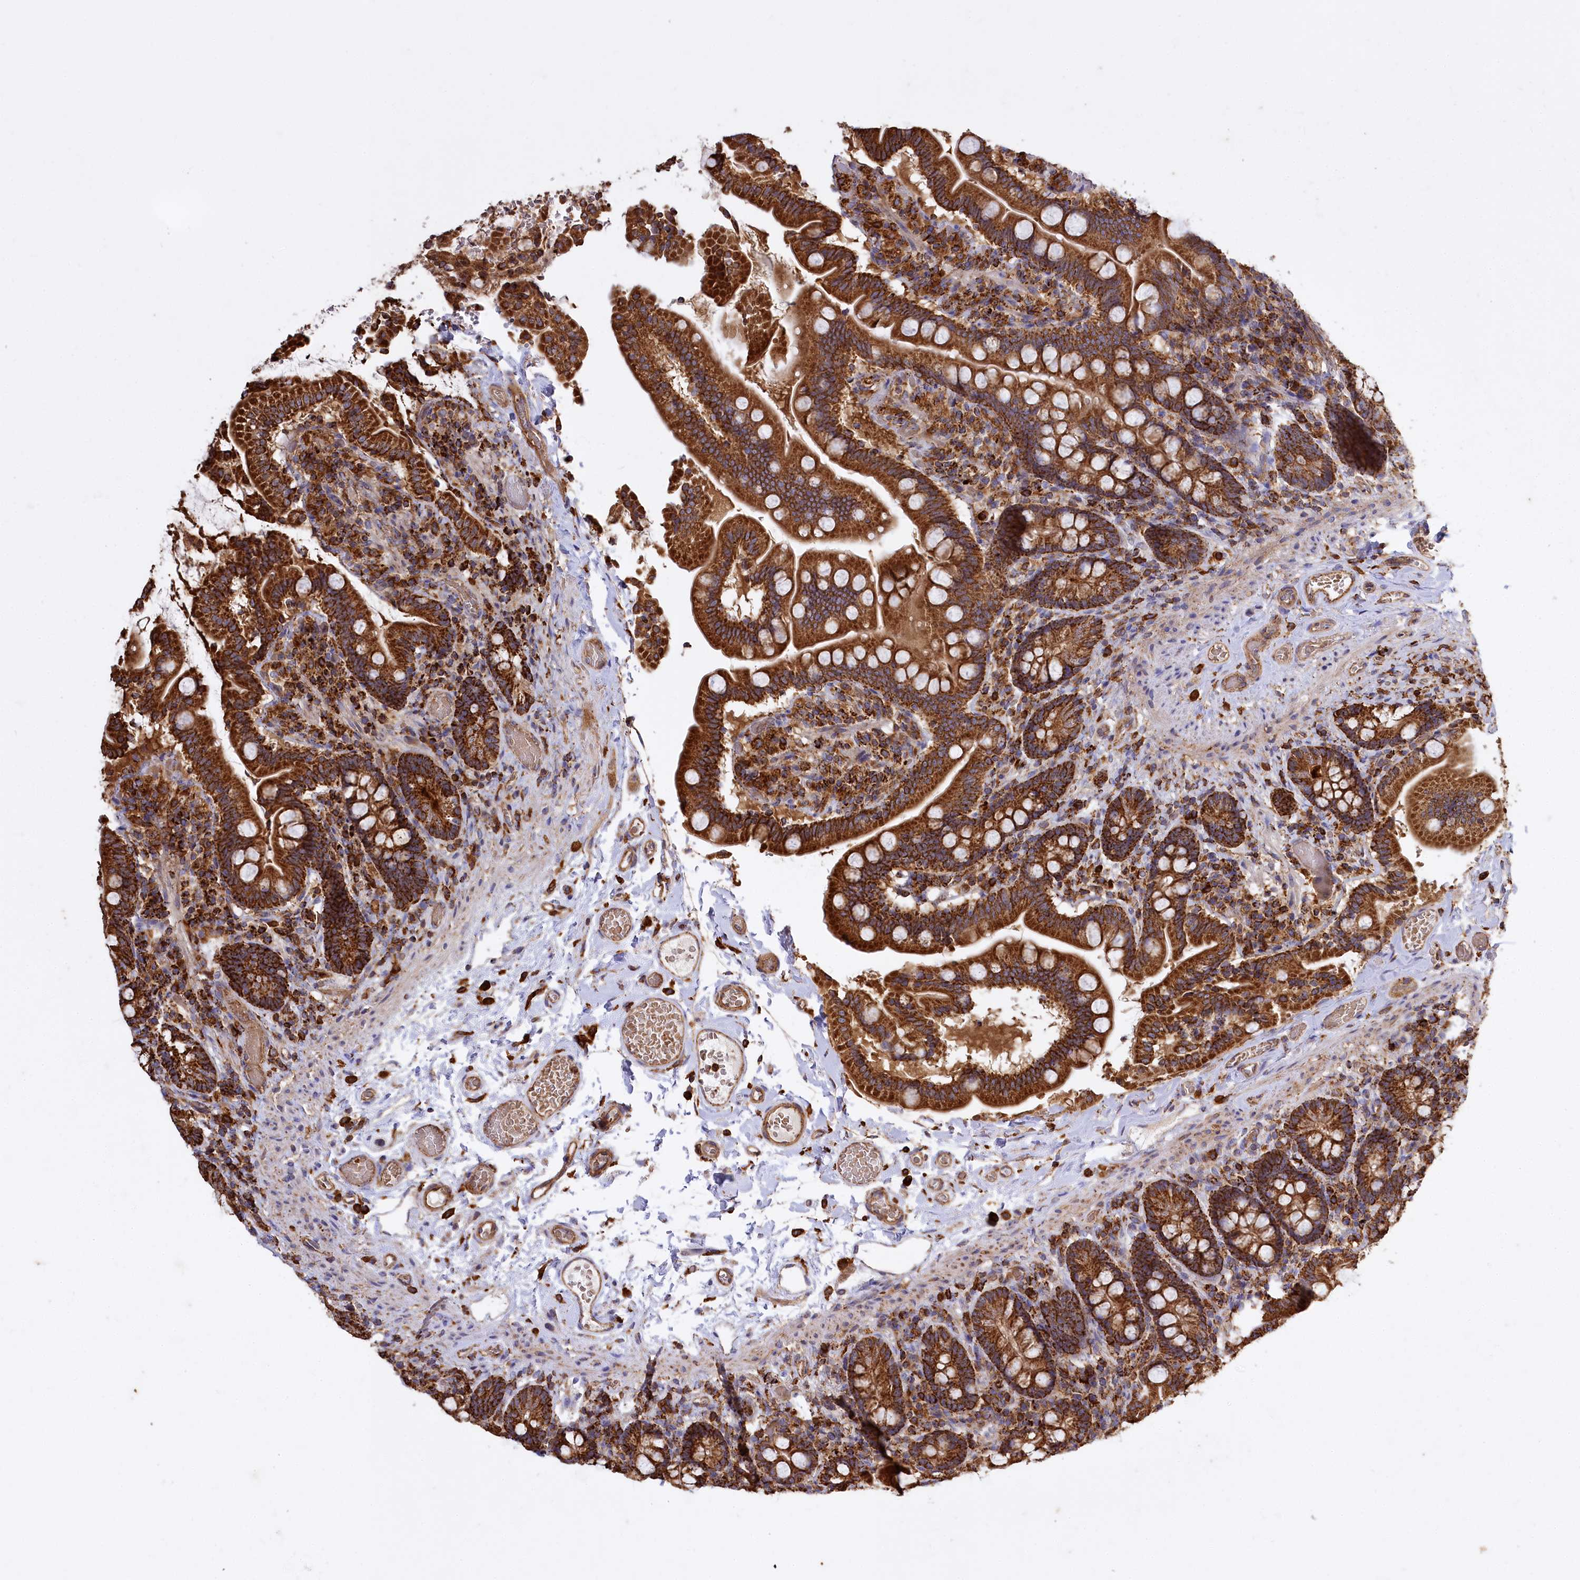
{"staining": {"intensity": "strong", "quantity": ">75%", "location": "cytoplasmic/membranous"}, "tissue": "small intestine", "cell_type": "Glandular cells", "image_type": "normal", "snomed": [{"axis": "morphology", "description": "Normal tissue, NOS"}, {"axis": "topography", "description": "Small intestine"}], "caption": "An immunohistochemistry histopathology image of benign tissue is shown. Protein staining in brown highlights strong cytoplasmic/membranous positivity in small intestine within glandular cells. (Stains: DAB (3,3'-diaminobenzidine) in brown, nuclei in blue, Microscopy: brightfield microscopy at high magnification).", "gene": "CARD19", "patient": {"sex": "female", "age": 64}}